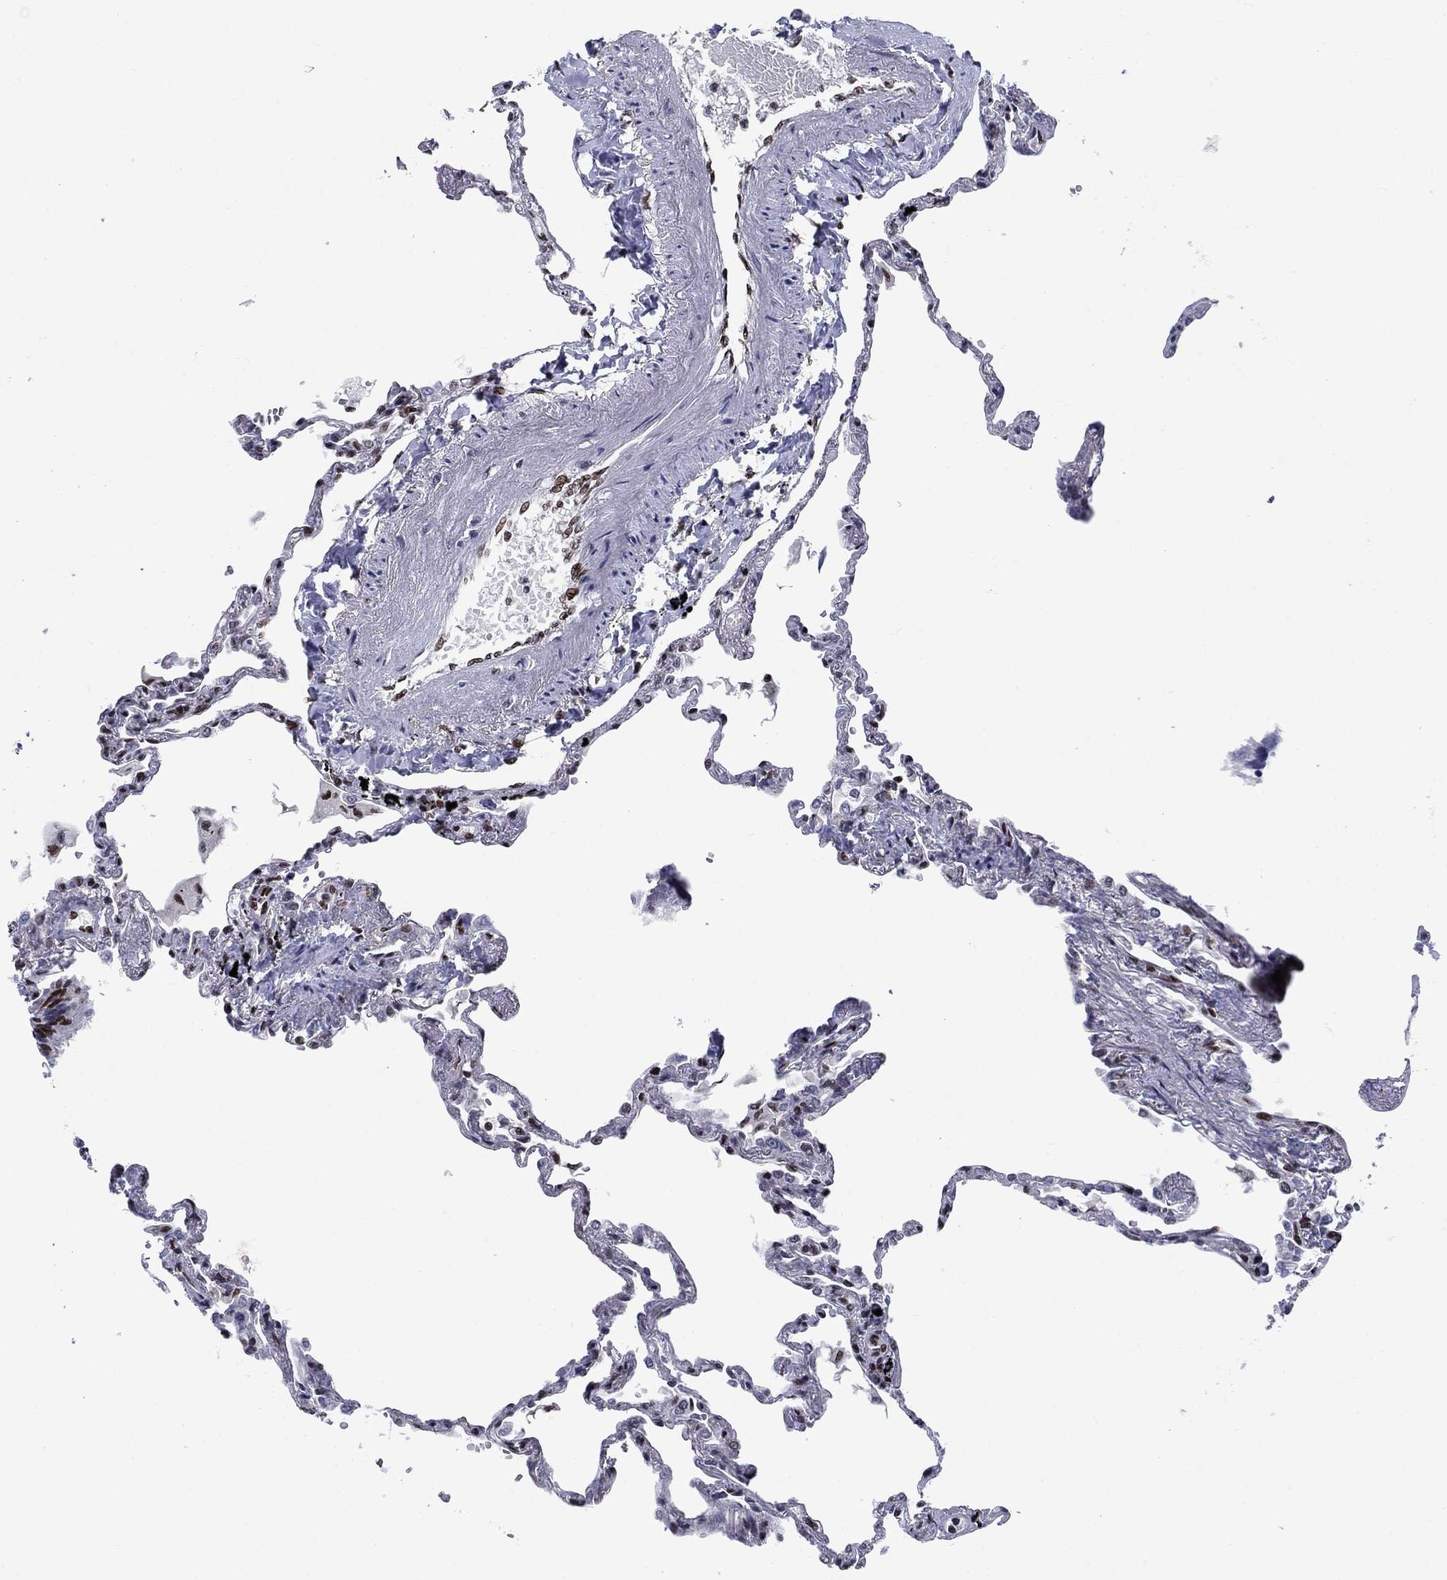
{"staining": {"intensity": "strong", "quantity": "25%-75%", "location": "nuclear"}, "tissue": "lung", "cell_type": "Alveolar cells", "image_type": "normal", "snomed": [{"axis": "morphology", "description": "Normal tissue, NOS"}, {"axis": "topography", "description": "Lung"}], "caption": "An IHC histopathology image of normal tissue is shown. Protein staining in brown shows strong nuclear positivity in lung within alveolar cells.", "gene": "RPRD1B", "patient": {"sex": "male", "age": 78}}